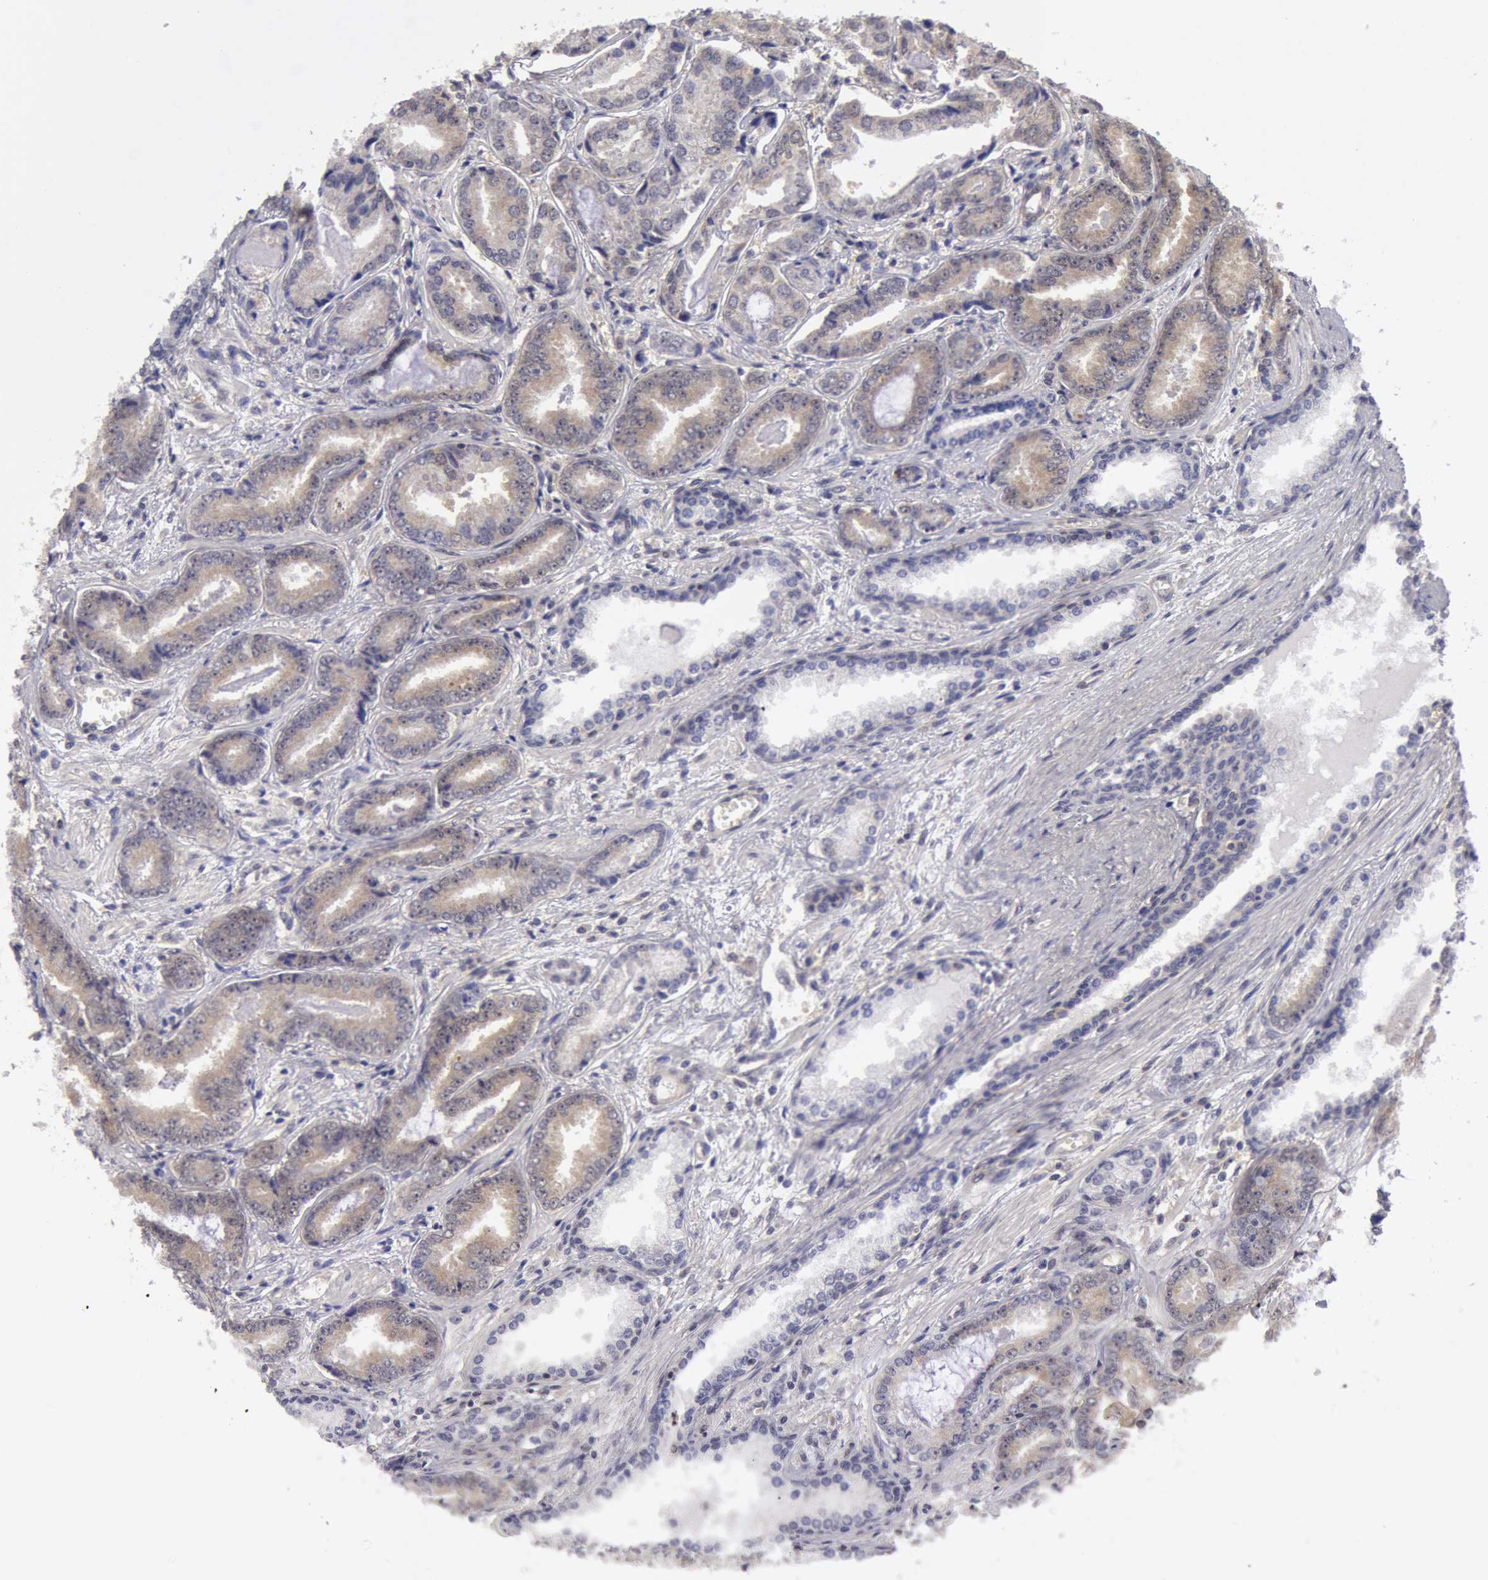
{"staining": {"intensity": "negative", "quantity": "none", "location": "none"}, "tissue": "prostate cancer", "cell_type": "Tumor cells", "image_type": "cancer", "snomed": [{"axis": "morphology", "description": "Adenocarcinoma, Low grade"}, {"axis": "topography", "description": "Prostate"}], "caption": "Image shows no significant protein expression in tumor cells of prostate cancer.", "gene": "TXNRD1", "patient": {"sex": "male", "age": 65}}